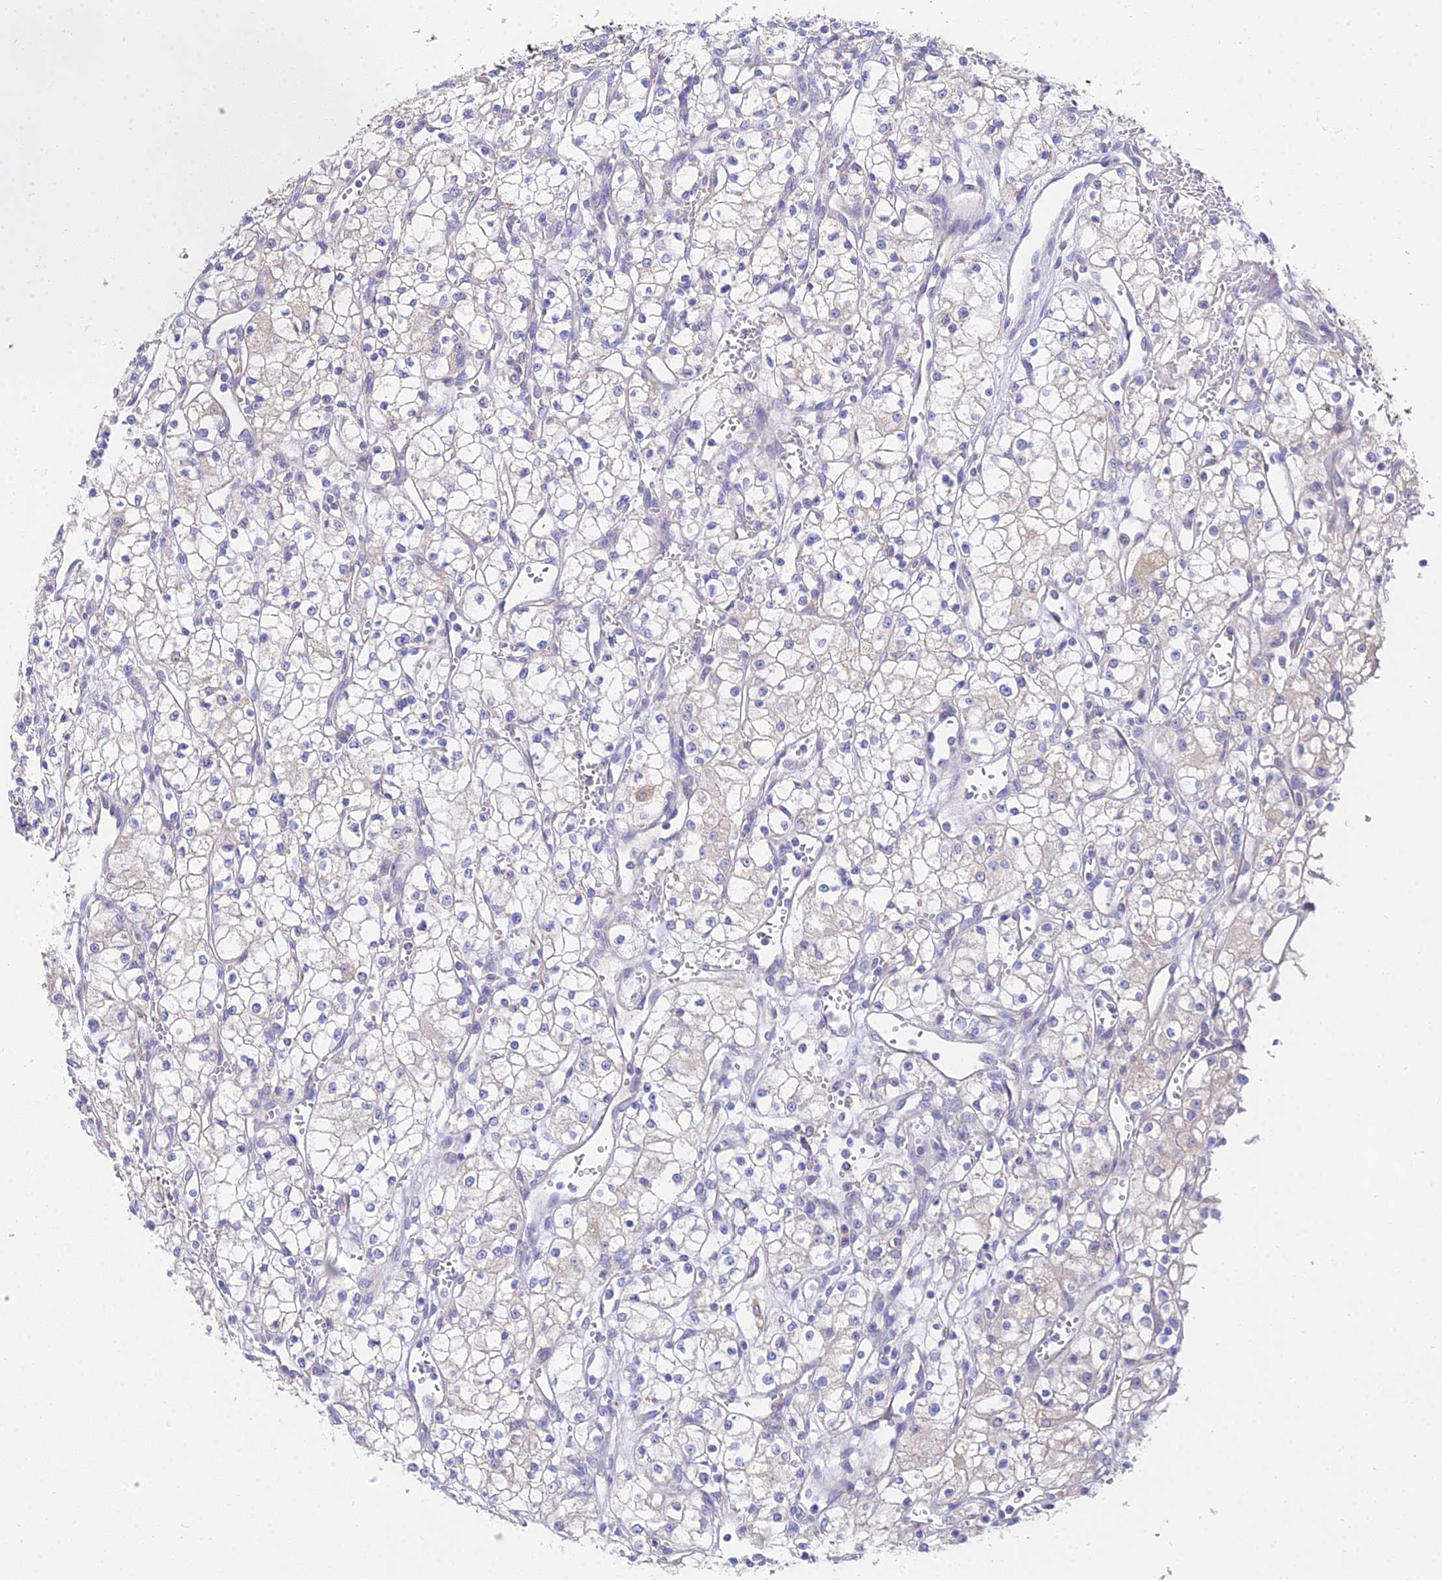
{"staining": {"intensity": "negative", "quantity": "none", "location": "none"}, "tissue": "renal cancer", "cell_type": "Tumor cells", "image_type": "cancer", "snomed": [{"axis": "morphology", "description": "Adenocarcinoma, NOS"}, {"axis": "topography", "description": "Kidney"}], "caption": "Image shows no significant protein positivity in tumor cells of renal adenocarcinoma.", "gene": "PPP2R2C", "patient": {"sex": "male", "age": 59}}